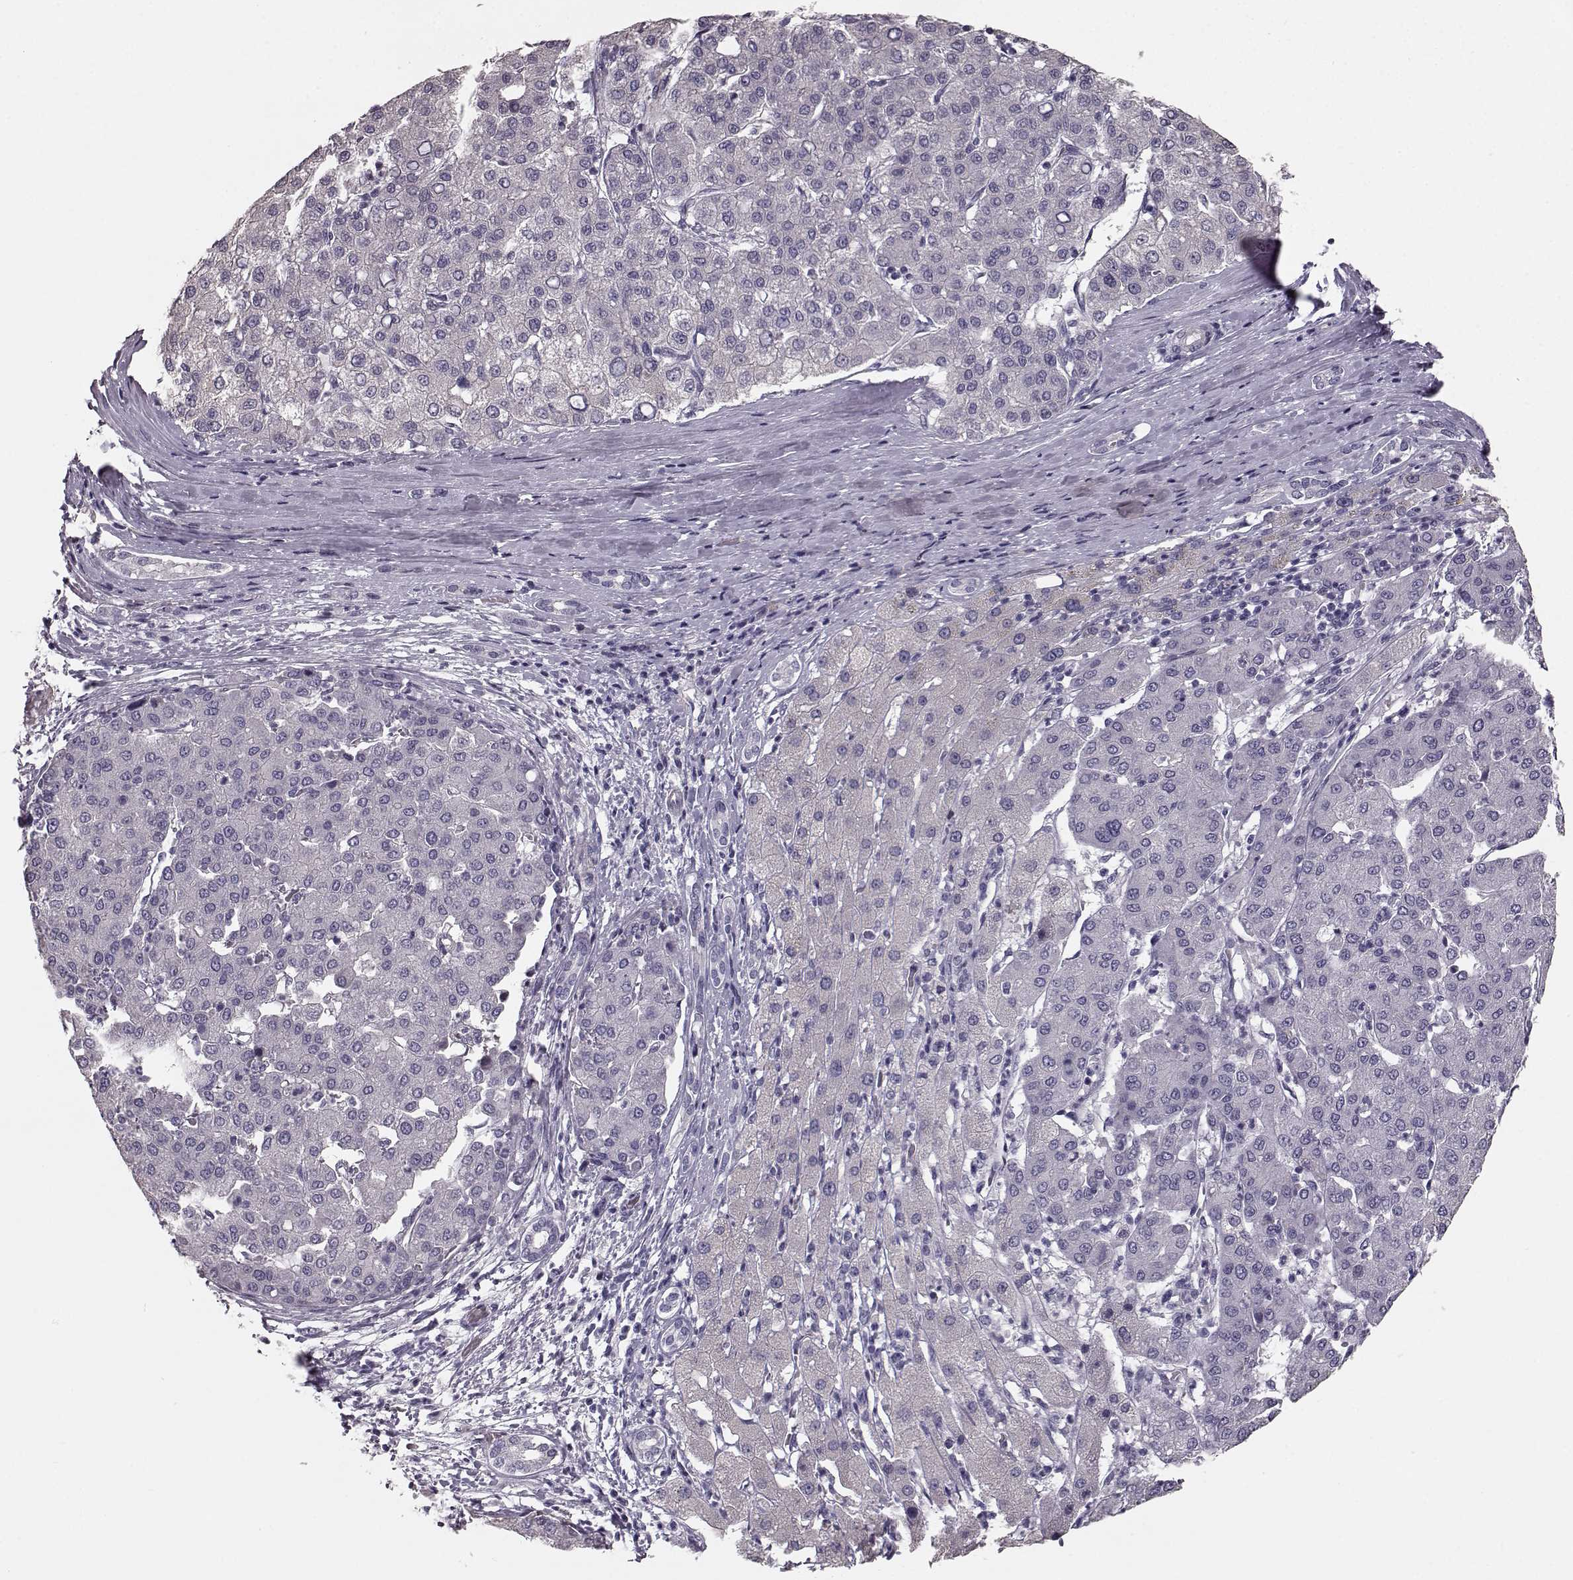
{"staining": {"intensity": "negative", "quantity": "none", "location": "none"}, "tissue": "liver cancer", "cell_type": "Tumor cells", "image_type": "cancer", "snomed": [{"axis": "morphology", "description": "Carcinoma, Hepatocellular, NOS"}, {"axis": "topography", "description": "Liver"}], "caption": "Liver cancer stained for a protein using immunohistochemistry shows no expression tumor cells.", "gene": "GPR50", "patient": {"sex": "male", "age": 65}}